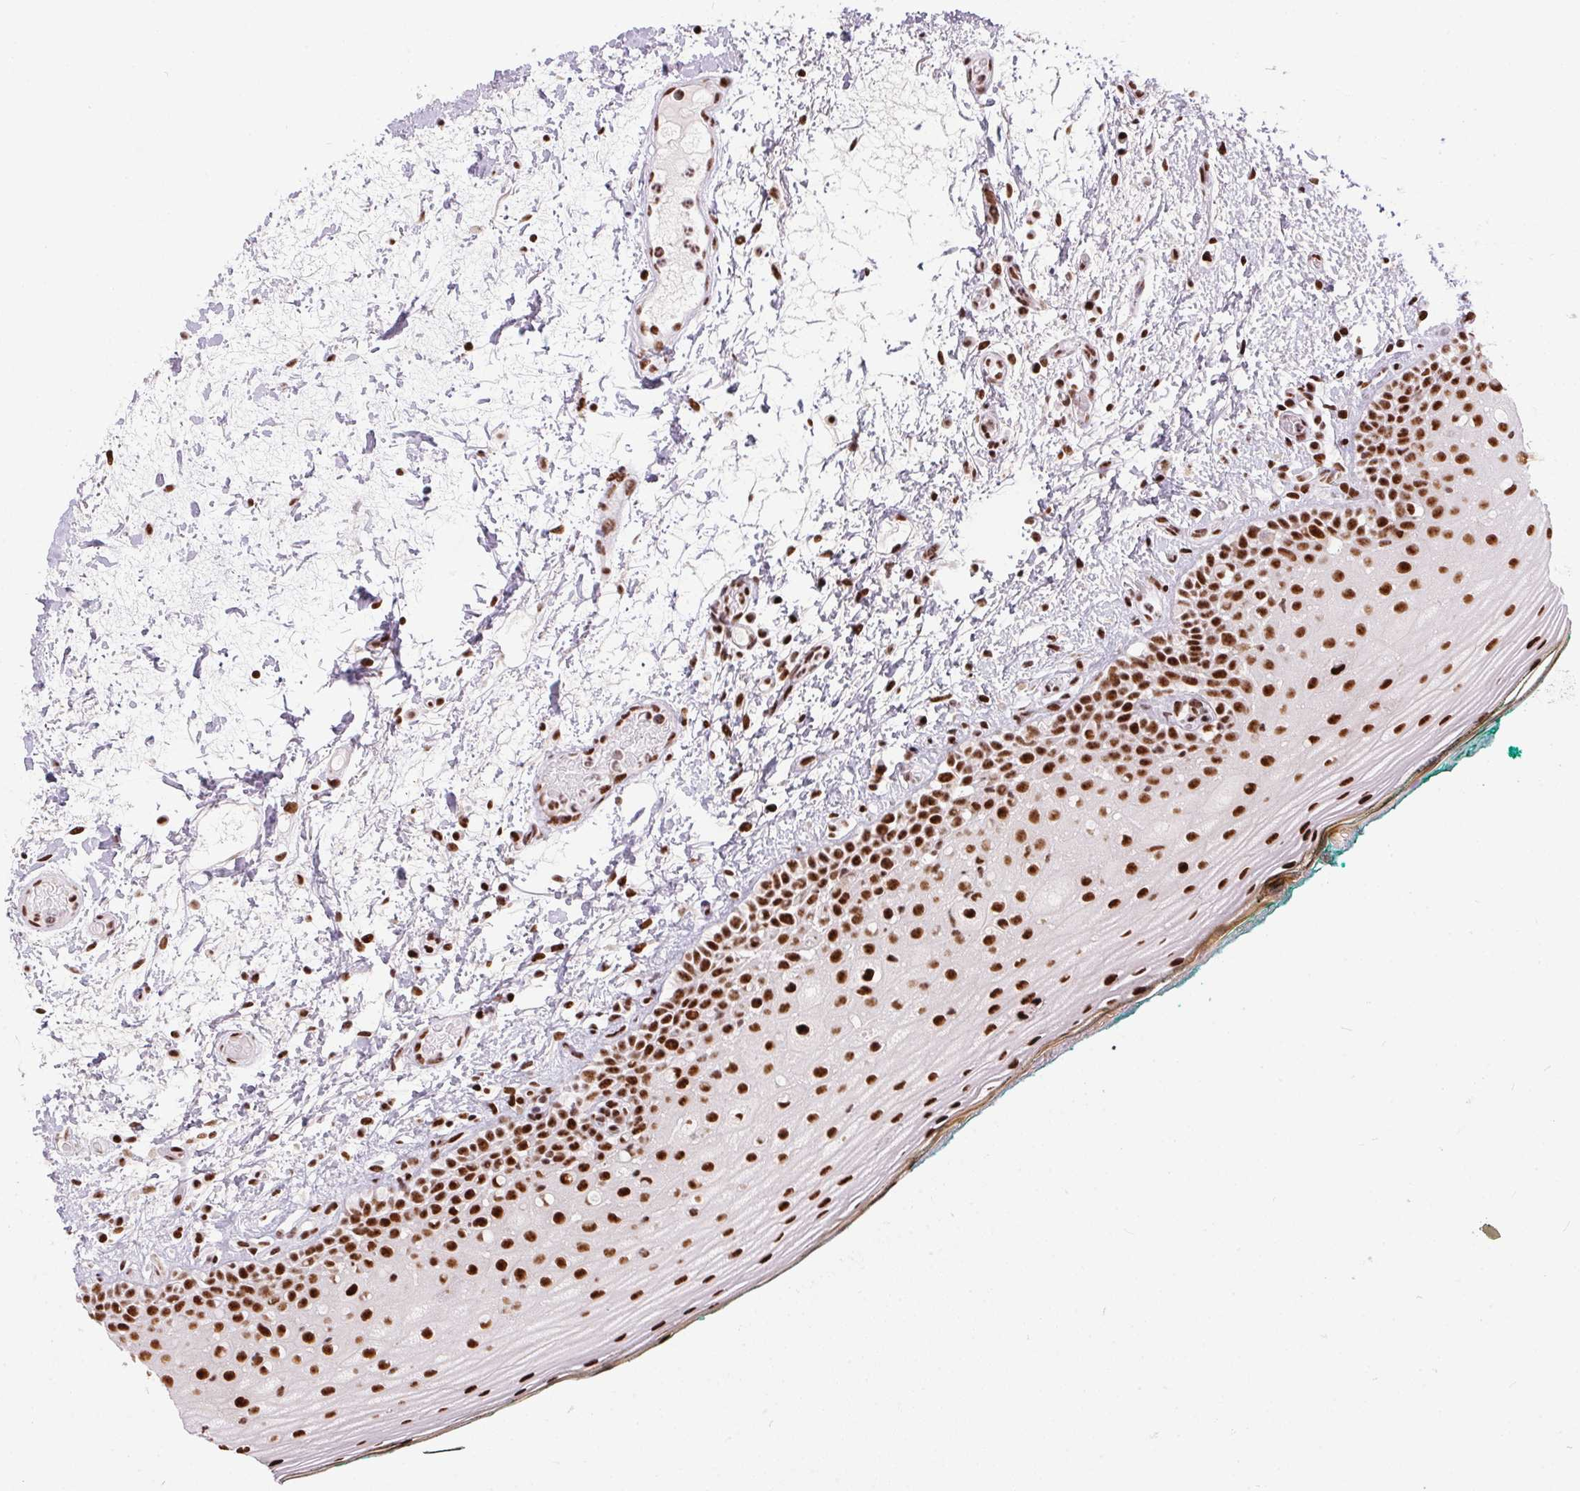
{"staining": {"intensity": "strong", "quantity": ">75%", "location": "nuclear"}, "tissue": "oral mucosa", "cell_type": "Squamous epithelial cells", "image_type": "normal", "snomed": [{"axis": "morphology", "description": "Normal tissue, NOS"}, {"axis": "topography", "description": "Oral tissue"}], "caption": "Strong nuclear protein staining is identified in about >75% of squamous epithelial cells in oral mucosa. The staining was performed using DAB (3,3'-diaminobenzidine) to visualize the protein expression in brown, while the nuclei were stained in blue with hematoxylin (Magnification: 20x).", "gene": "PAGE3", "patient": {"sex": "female", "age": 83}}